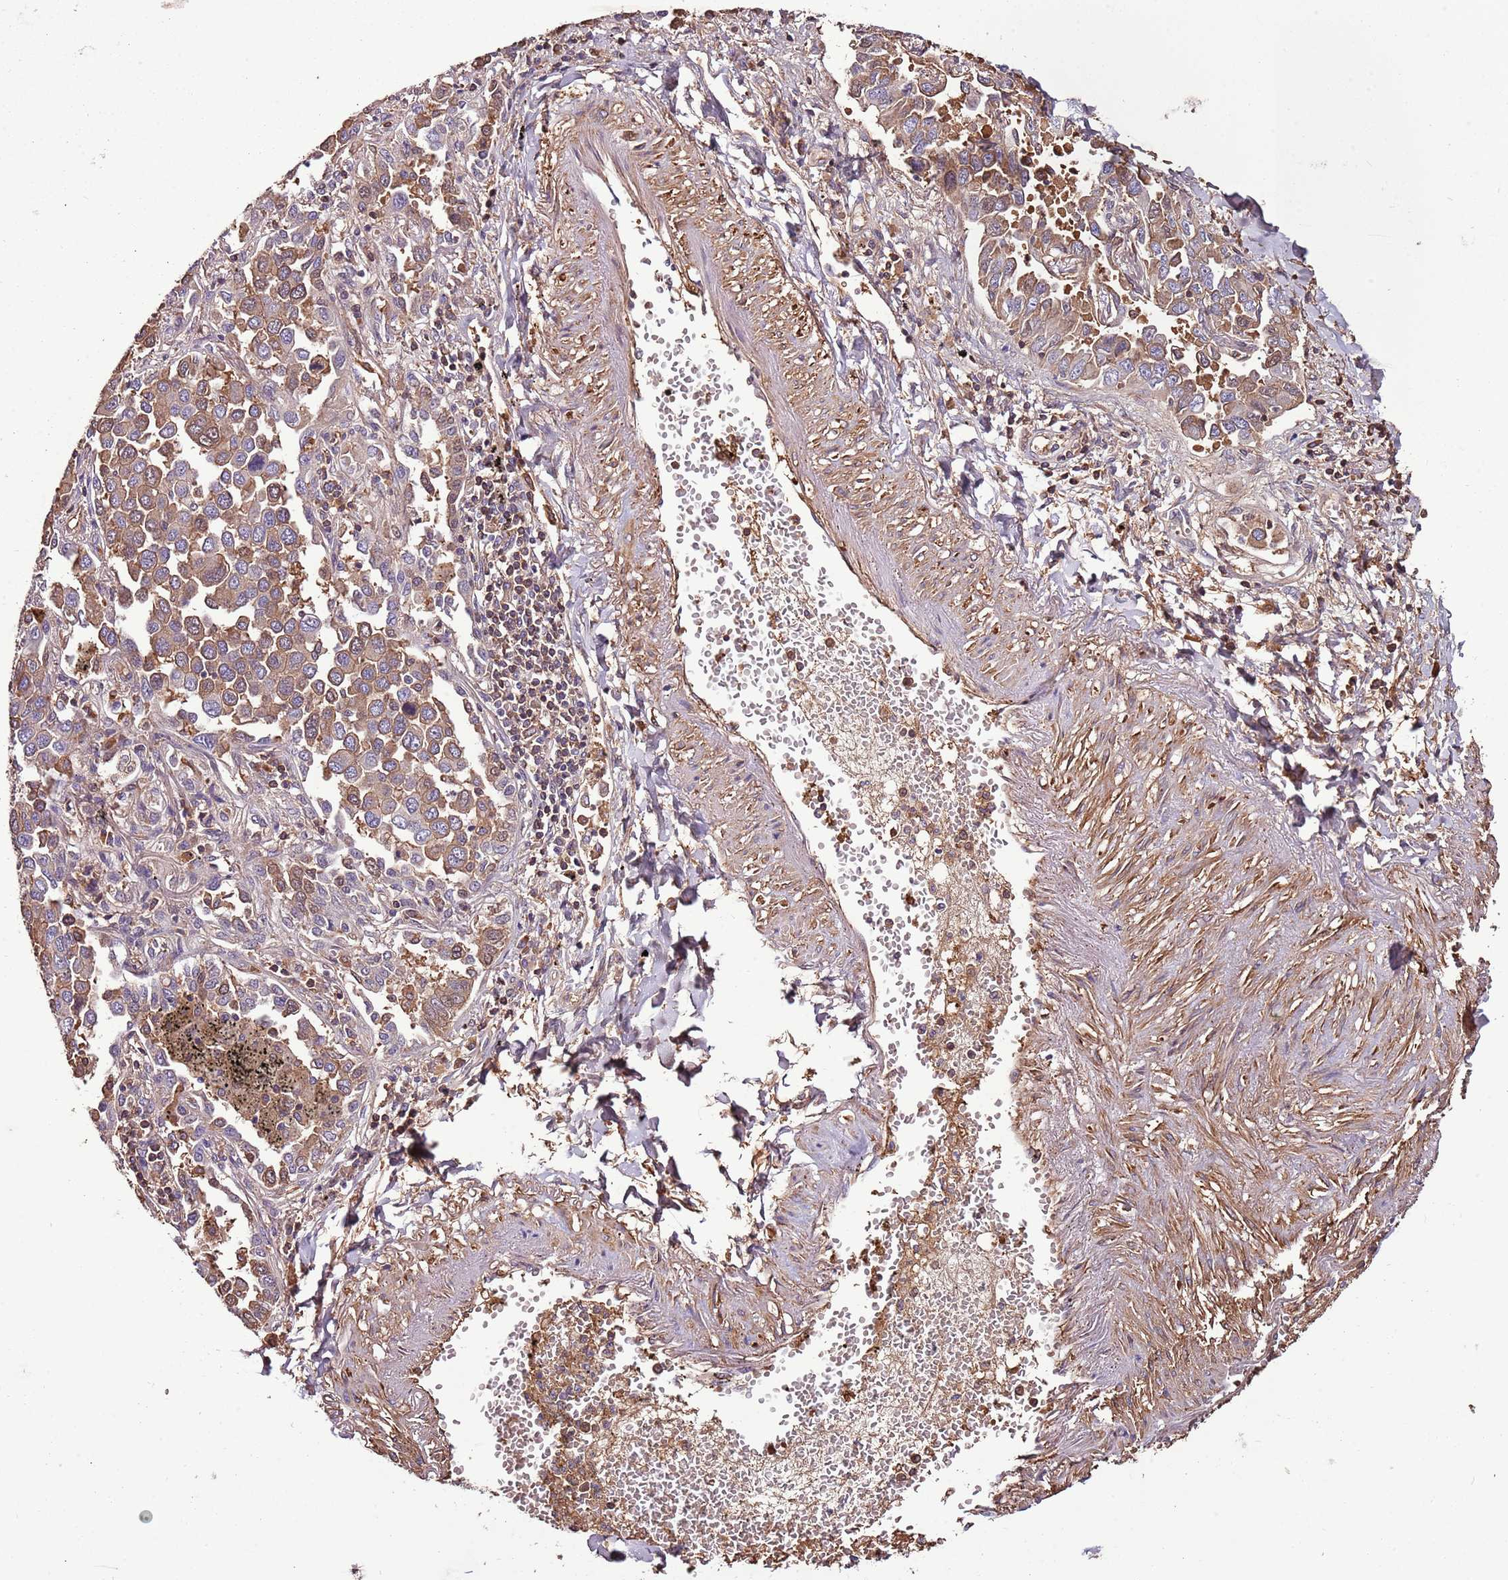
{"staining": {"intensity": "moderate", "quantity": ">75%", "location": "cytoplasmic/membranous"}, "tissue": "lung cancer", "cell_type": "Tumor cells", "image_type": "cancer", "snomed": [{"axis": "morphology", "description": "Adenocarcinoma, NOS"}, {"axis": "topography", "description": "Lung"}], "caption": "DAB (3,3'-diaminobenzidine) immunohistochemical staining of adenocarcinoma (lung) shows moderate cytoplasmic/membranous protein staining in approximately >75% of tumor cells.", "gene": "DENR", "patient": {"sex": "male", "age": 67}}